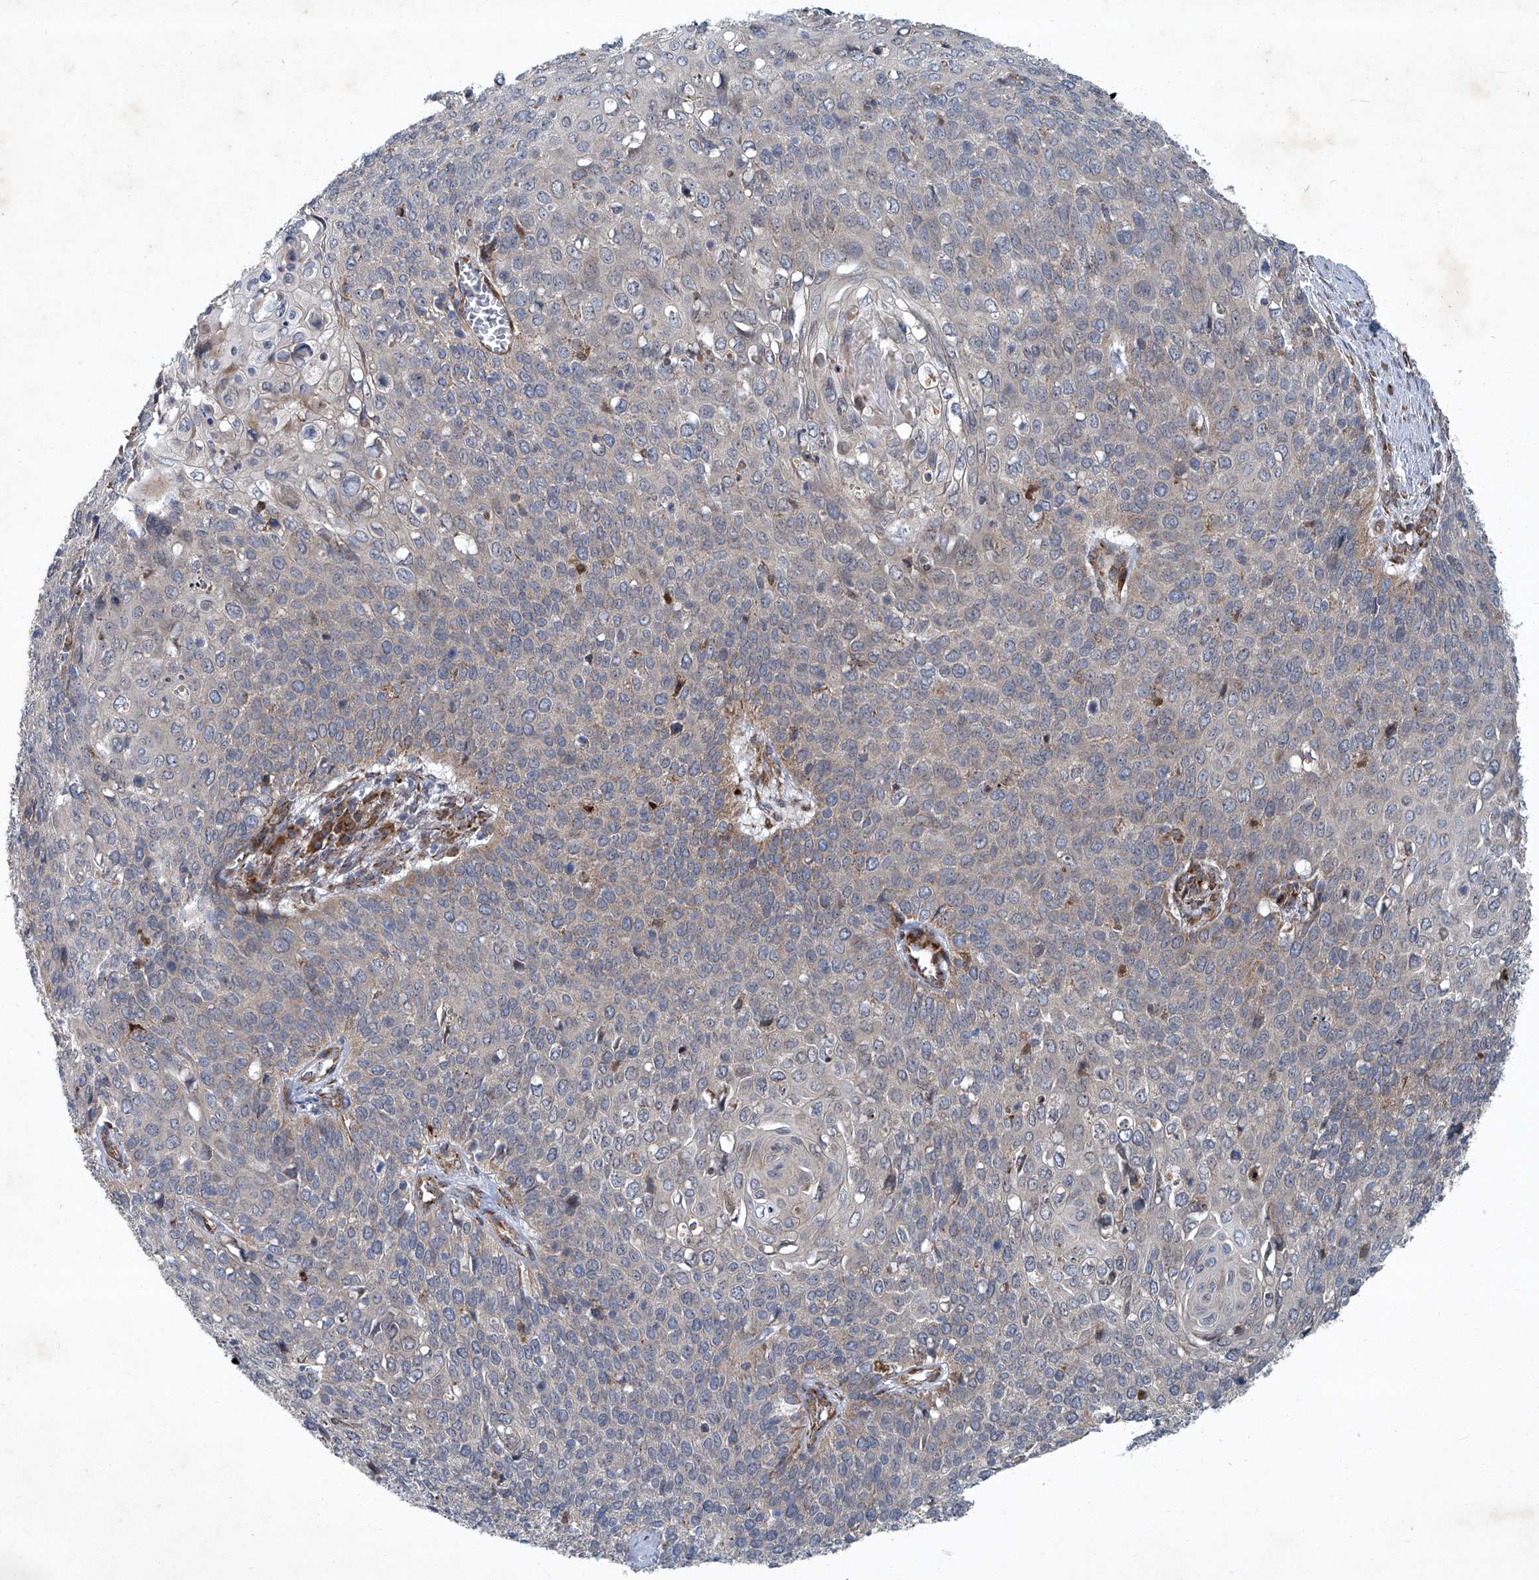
{"staining": {"intensity": "weak", "quantity": "<25%", "location": "cytoplasmic/membranous"}, "tissue": "cervical cancer", "cell_type": "Tumor cells", "image_type": "cancer", "snomed": [{"axis": "morphology", "description": "Squamous cell carcinoma, NOS"}, {"axis": "topography", "description": "Cervix"}], "caption": "High magnification brightfield microscopy of cervical cancer stained with DAB (3,3'-diaminobenzidine) (brown) and counterstained with hematoxylin (blue): tumor cells show no significant staining. Nuclei are stained in blue.", "gene": "GPR132", "patient": {"sex": "female", "age": 39}}